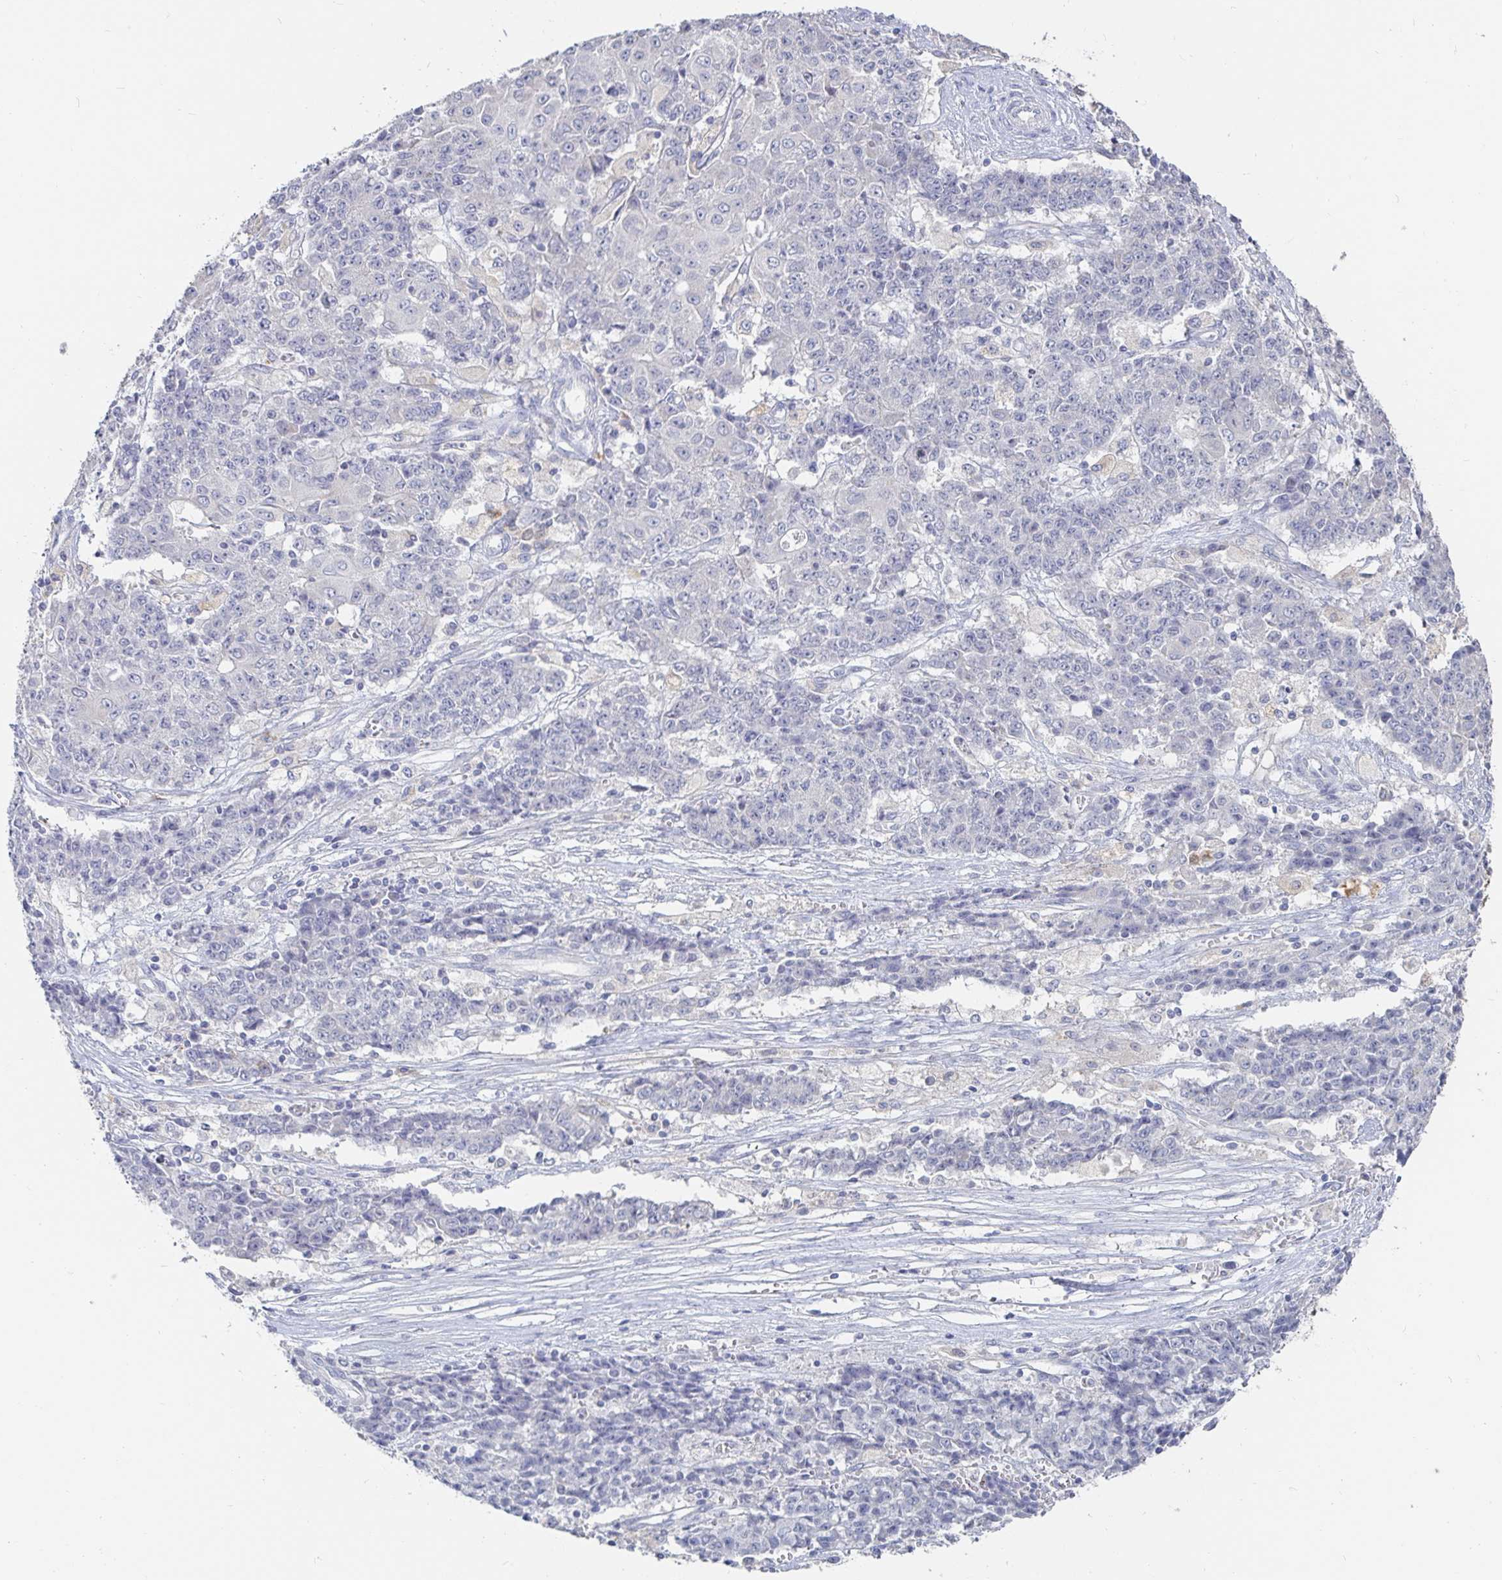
{"staining": {"intensity": "negative", "quantity": "none", "location": "none"}, "tissue": "ovarian cancer", "cell_type": "Tumor cells", "image_type": "cancer", "snomed": [{"axis": "morphology", "description": "Carcinoma, endometroid"}, {"axis": "topography", "description": "Ovary"}], "caption": "High magnification brightfield microscopy of ovarian endometroid carcinoma stained with DAB (brown) and counterstained with hematoxylin (blue): tumor cells show no significant expression.", "gene": "SPPL3", "patient": {"sex": "female", "age": 42}}